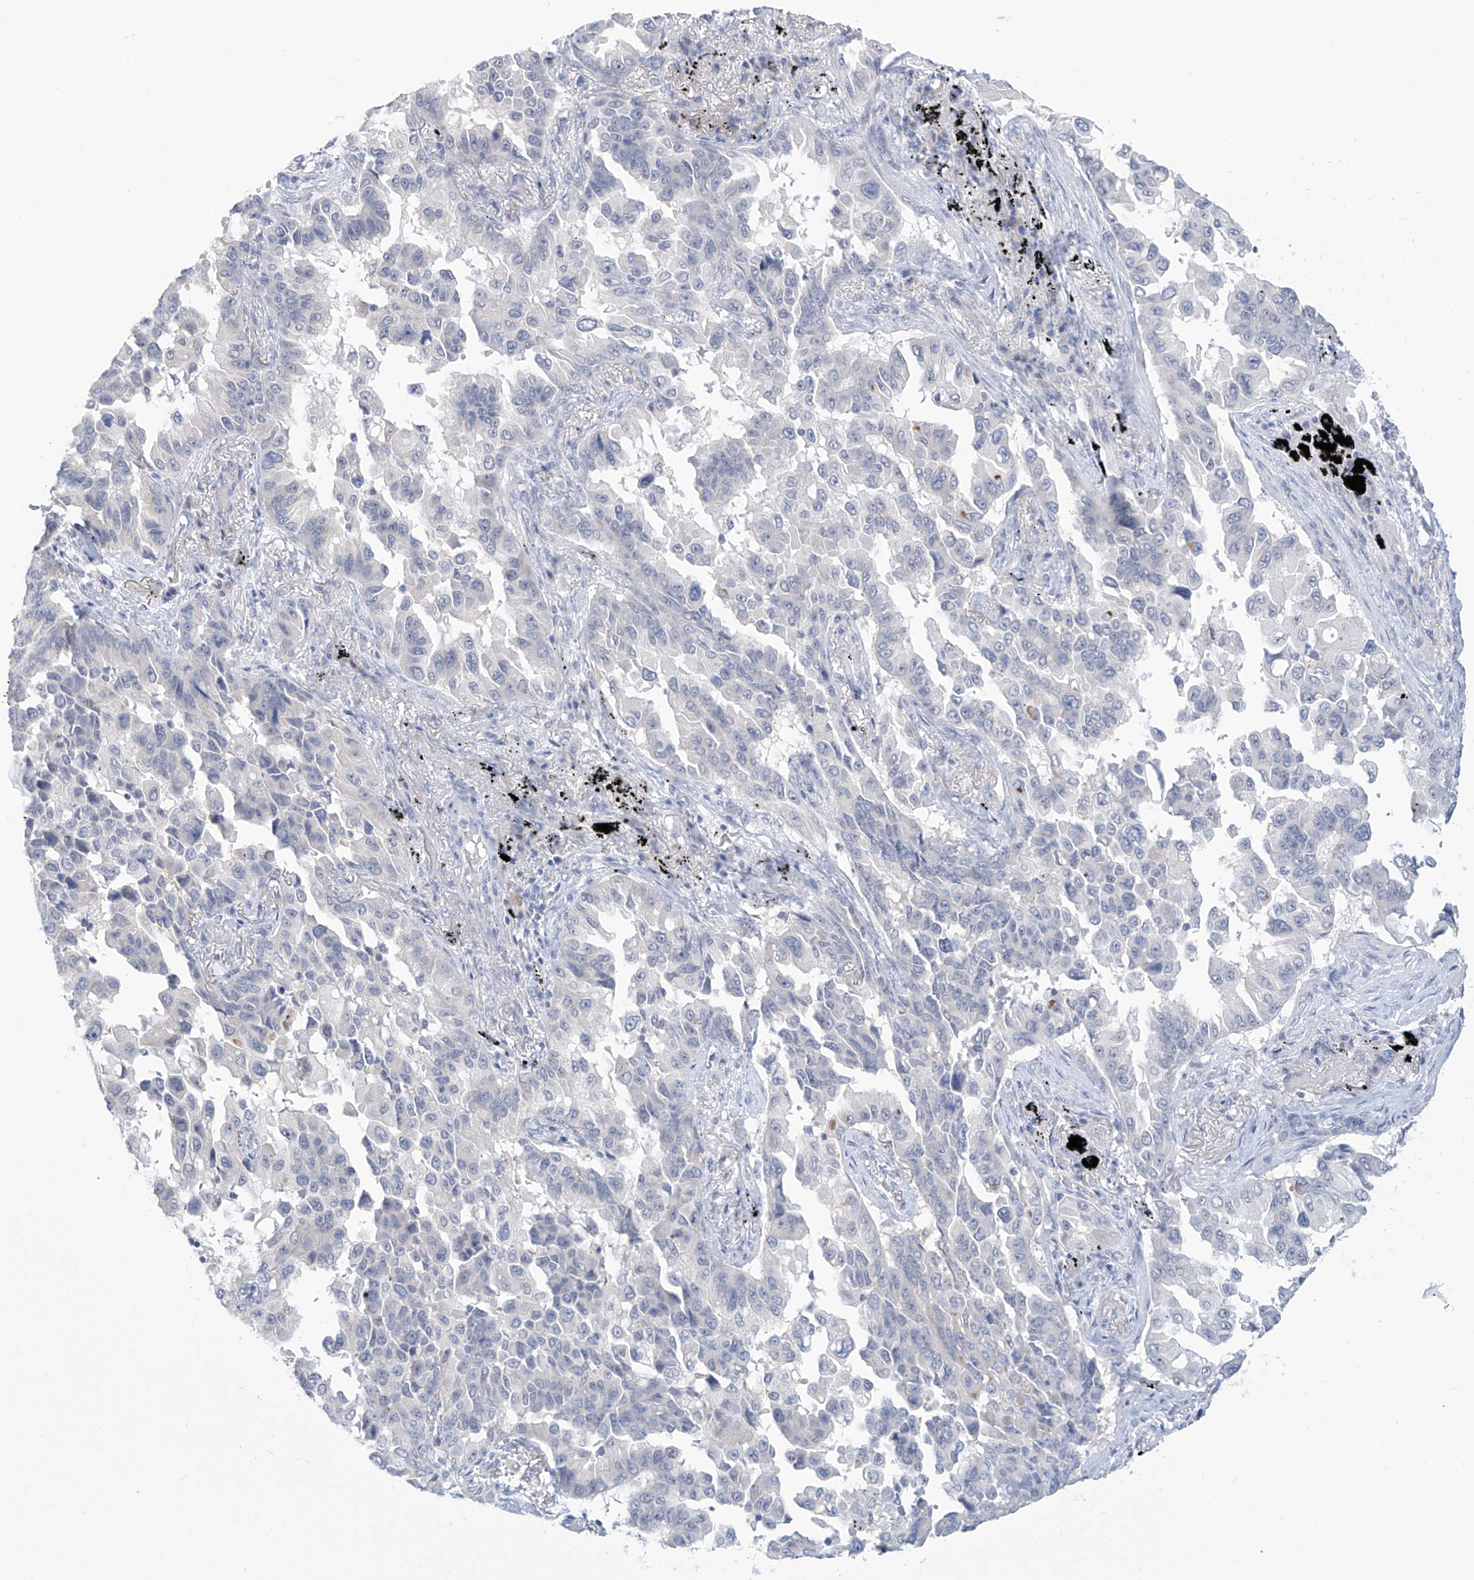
{"staining": {"intensity": "negative", "quantity": "none", "location": "none"}, "tissue": "lung cancer", "cell_type": "Tumor cells", "image_type": "cancer", "snomed": [{"axis": "morphology", "description": "Adenocarcinoma, NOS"}, {"axis": "topography", "description": "Lung"}], "caption": "High power microscopy image of an IHC photomicrograph of lung cancer (adenocarcinoma), revealing no significant positivity in tumor cells.", "gene": "IBA57", "patient": {"sex": "female", "age": 67}}